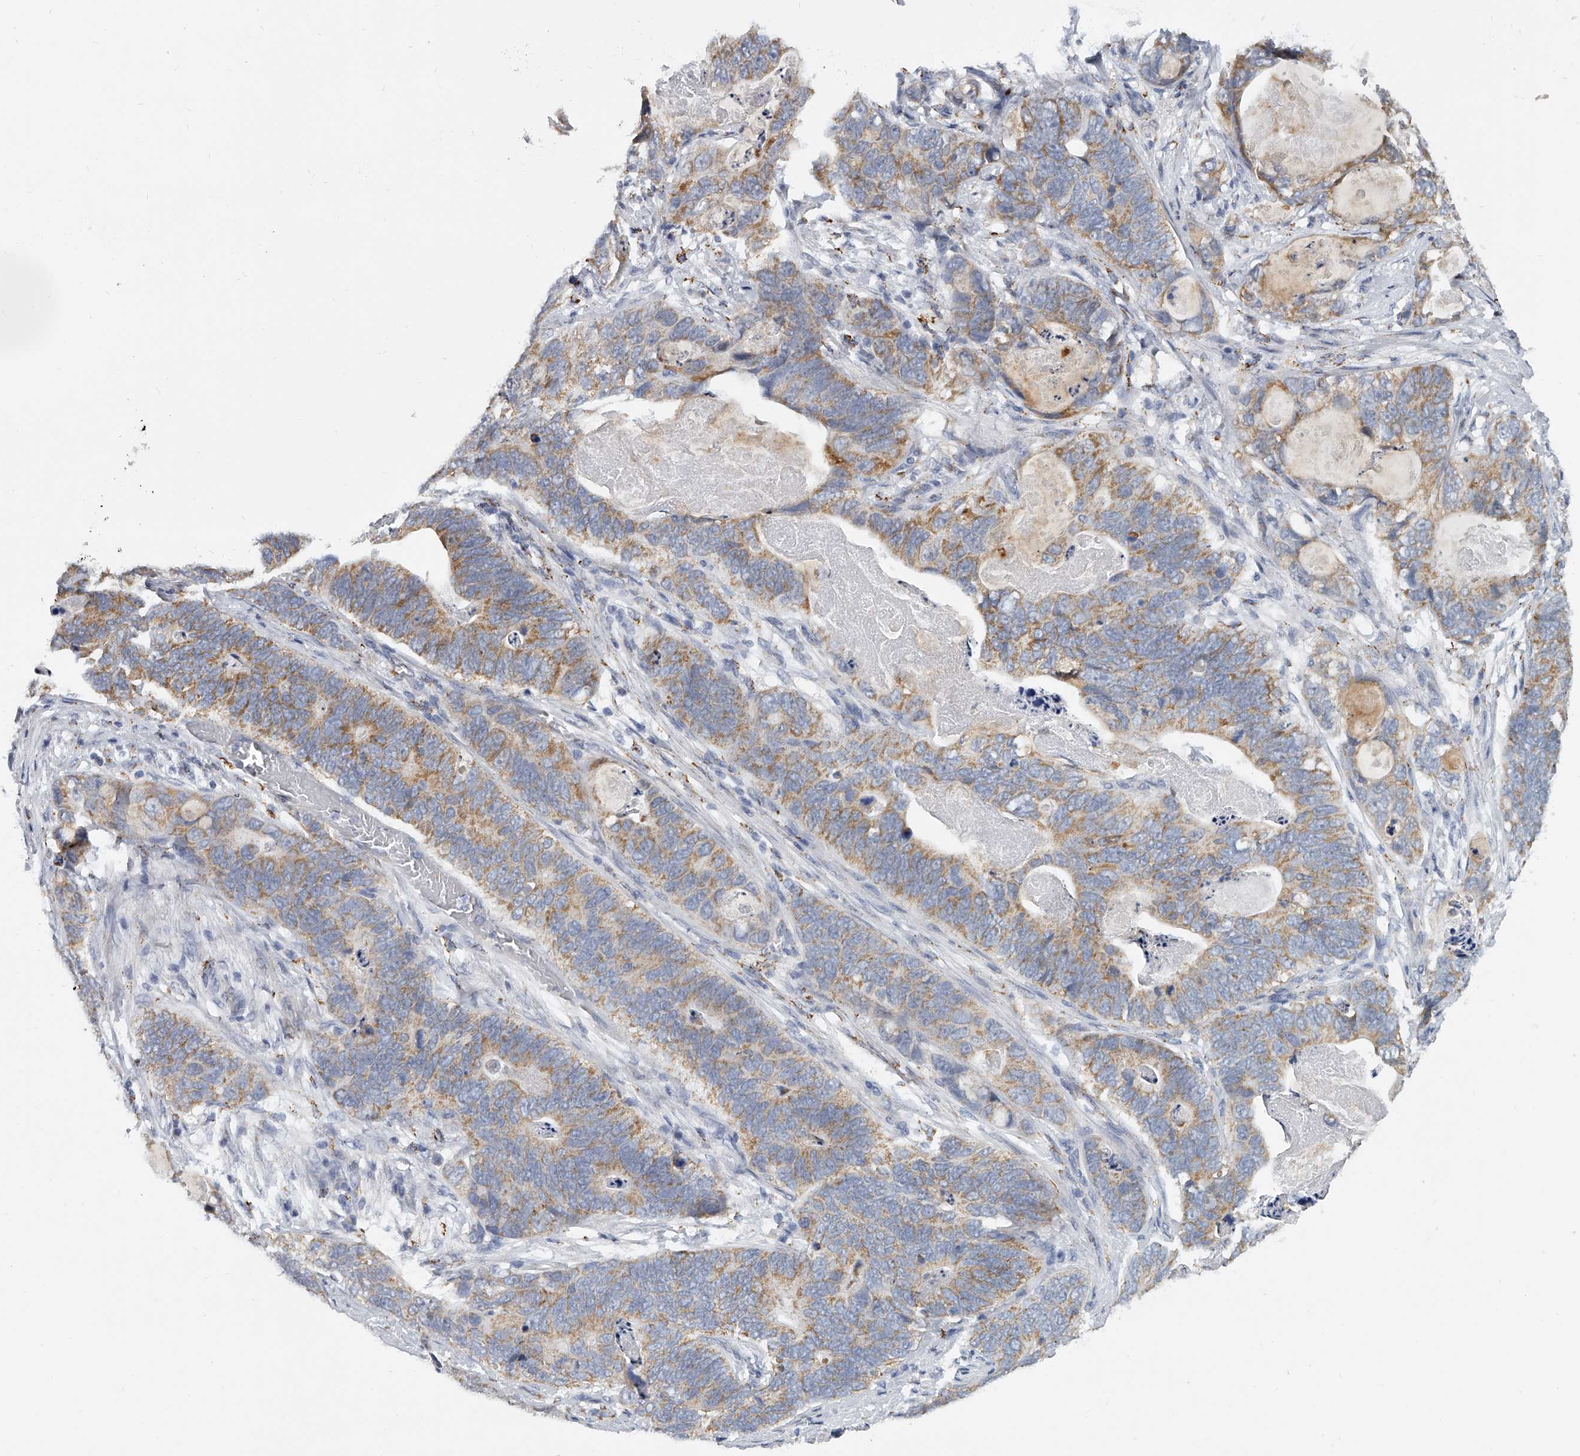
{"staining": {"intensity": "moderate", "quantity": ">75%", "location": "cytoplasmic/membranous"}, "tissue": "stomach cancer", "cell_type": "Tumor cells", "image_type": "cancer", "snomed": [{"axis": "morphology", "description": "Normal tissue, NOS"}, {"axis": "morphology", "description": "Adenocarcinoma, NOS"}, {"axis": "topography", "description": "Stomach"}], "caption": "High-magnification brightfield microscopy of stomach cancer (adenocarcinoma) stained with DAB (brown) and counterstained with hematoxylin (blue). tumor cells exhibit moderate cytoplasmic/membranous positivity is appreciated in about>75% of cells.", "gene": "KLHL7", "patient": {"sex": "female", "age": 89}}